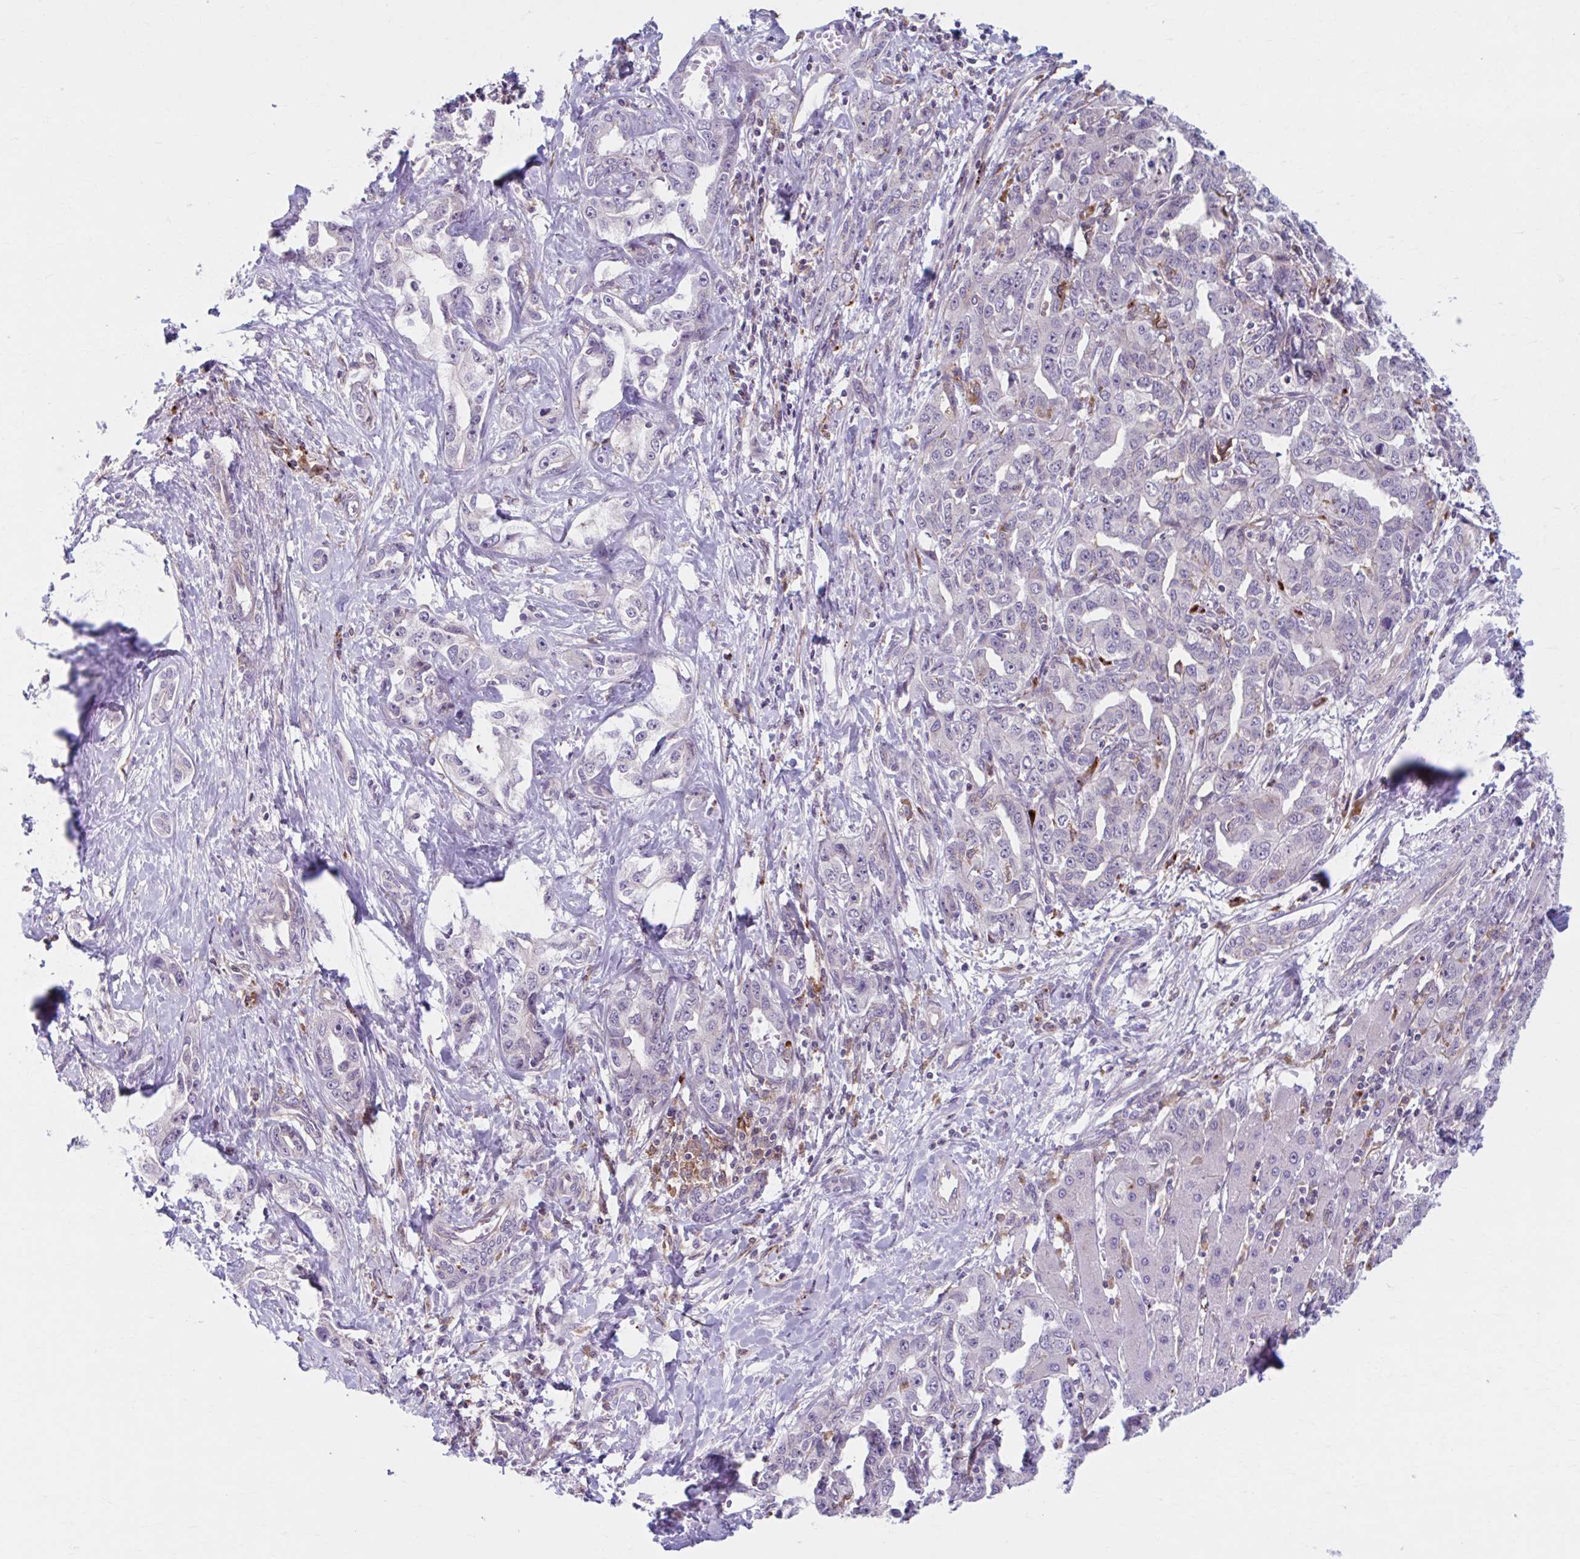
{"staining": {"intensity": "negative", "quantity": "none", "location": "none"}, "tissue": "liver cancer", "cell_type": "Tumor cells", "image_type": "cancer", "snomed": [{"axis": "morphology", "description": "Cholangiocarcinoma"}, {"axis": "topography", "description": "Liver"}], "caption": "This image is of liver cancer stained with IHC to label a protein in brown with the nuclei are counter-stained blue. There is no expression in tumor cells.", "gene": "ADAT3", "patient": {"sex": "male", "age": 59}}